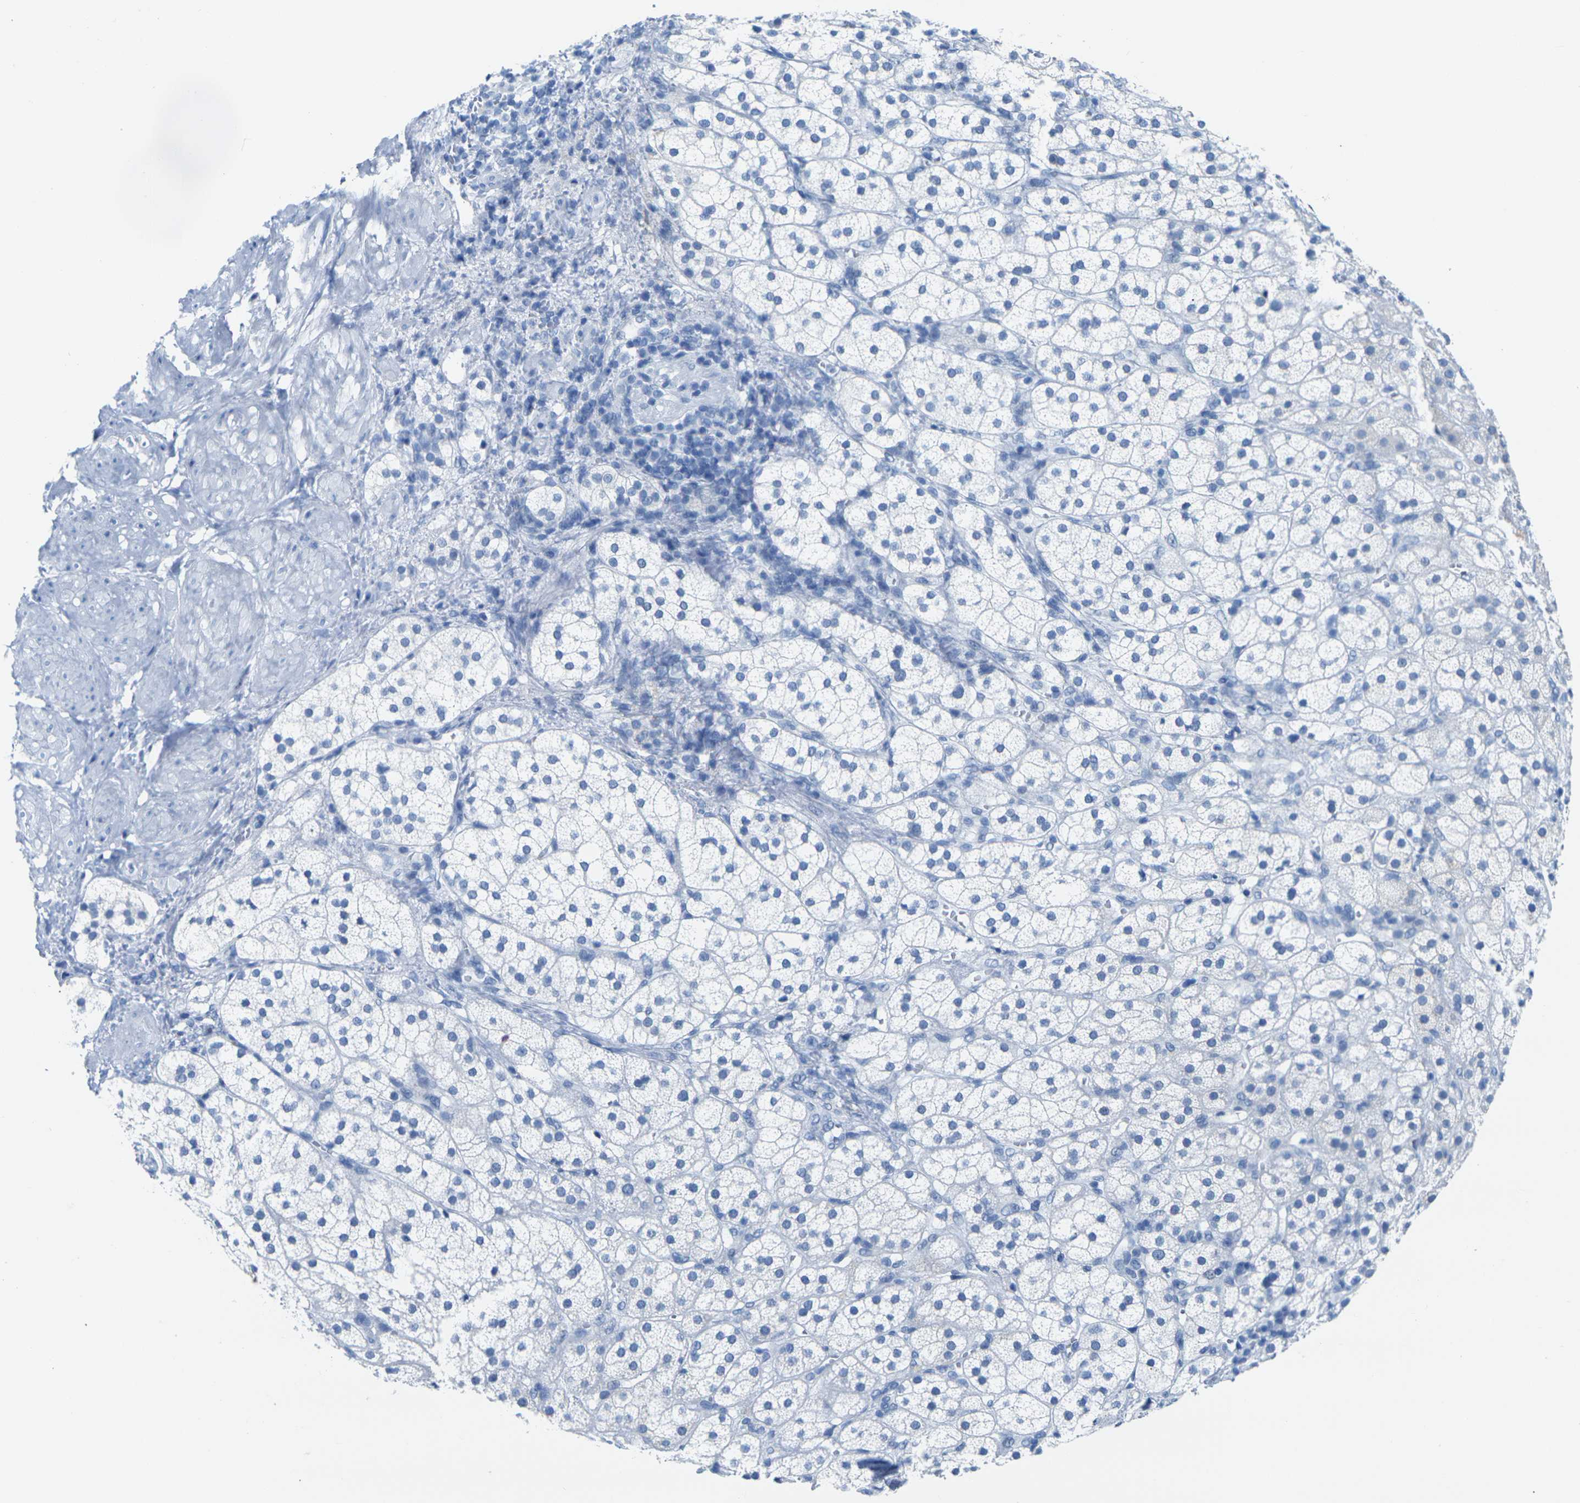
{"staining": {"intensity": "negative", "quantity": "none", "location": "none"}, "tissue": "adrenal gland", "cell_type": "Glandular cells", "image_type": "normal", "snomed": [{"axis": "morphology", "description": "Normal tissue, NOS"}, {"axis": "topography", "description": "Adrenal gland"}], "caption": "This is a micrograph of IHC staining of normal adrenal gland, which shows no positivity in glandular cells. (DAB immunohistochemistry (IHC) with hematoxylin counter stain).", "gene": "CLDN7", "patient": {"sex": "male", "age": 56}}